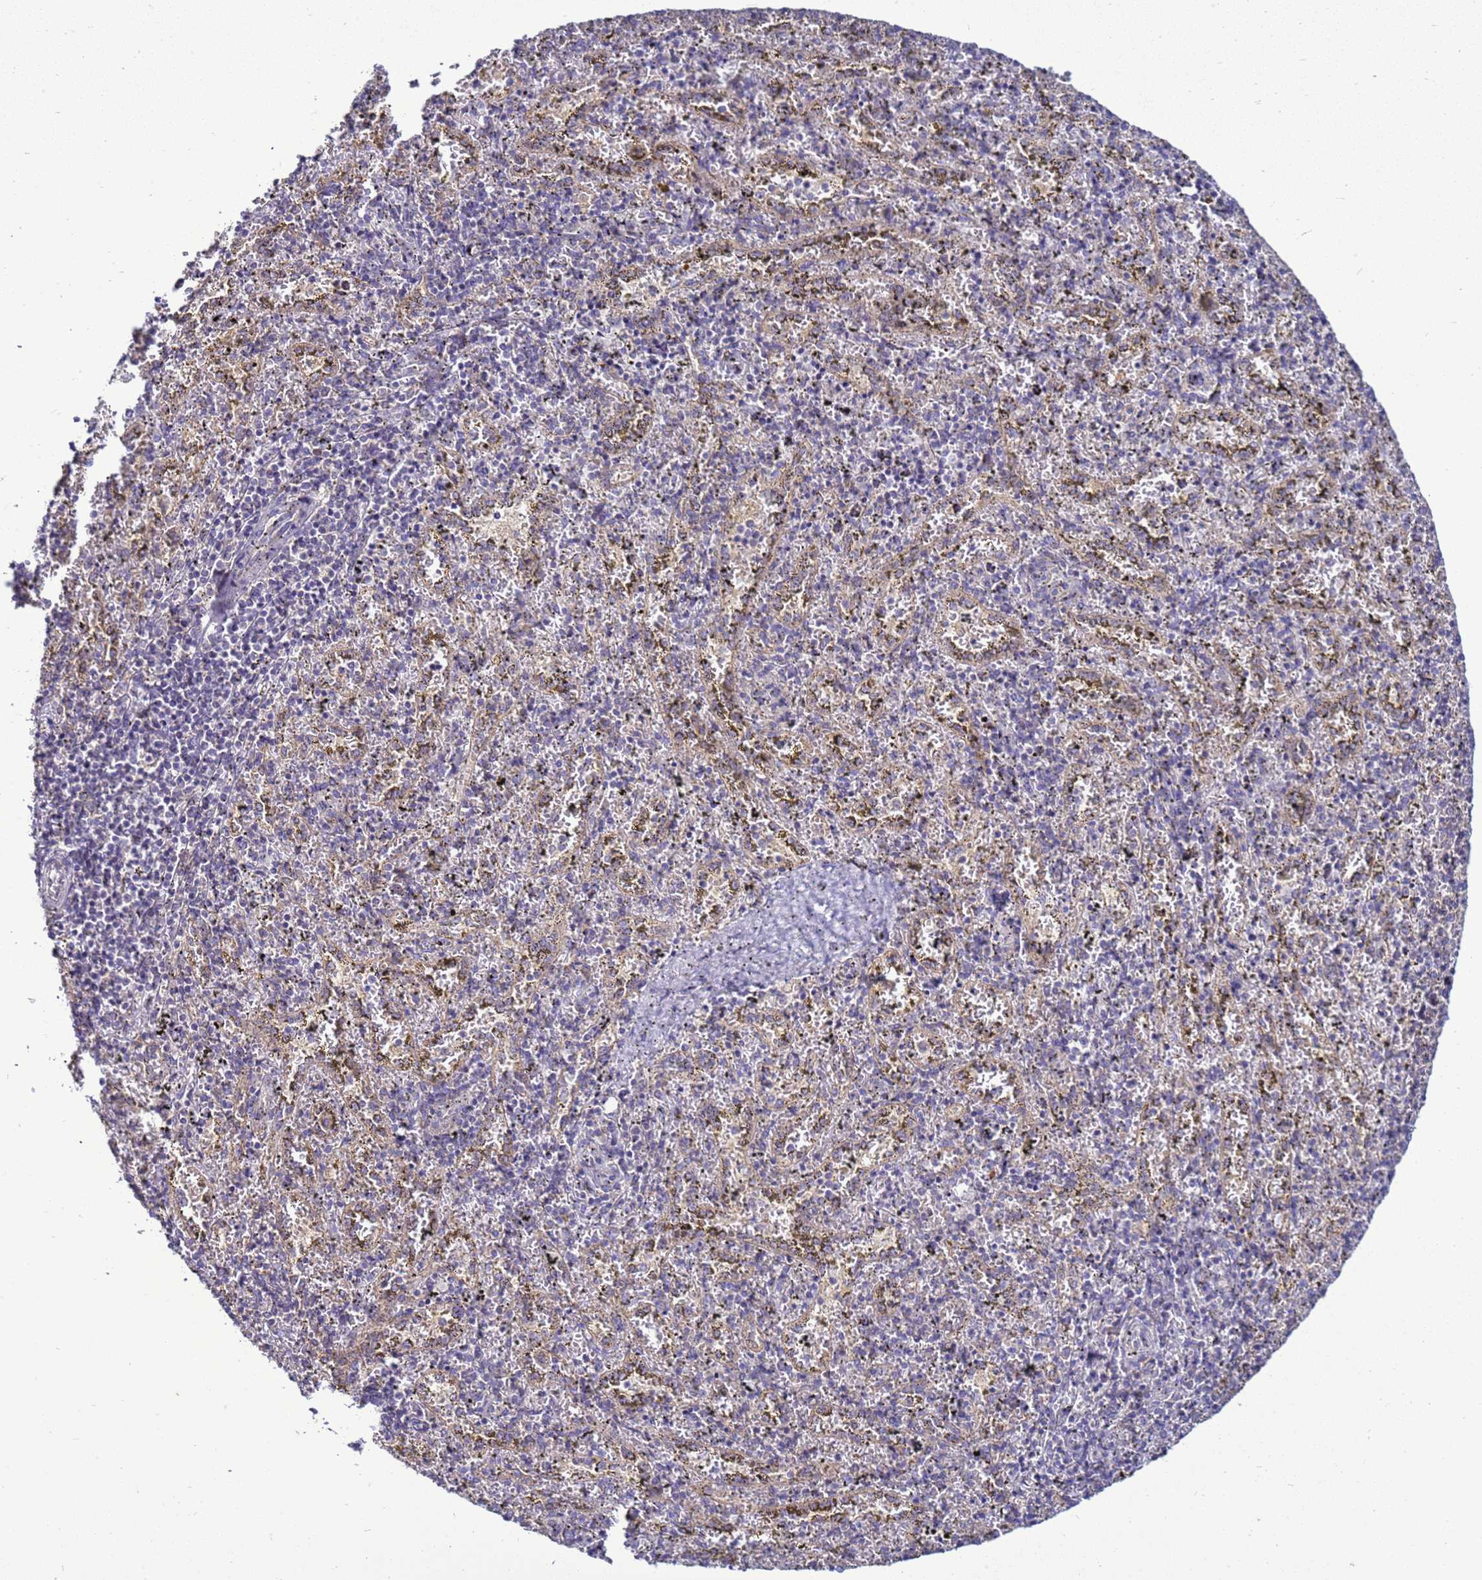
{"staining": {"intensity": "weak", "quantity": "<25%", "location": "cytoplasmic/membranous"}, "tissue": "spleen", "cell_type": "Cells in red pulp", "image_type": "normal", "snomed": [{"axis": "morphology", "description": "Normal tissue, NOS"}, {"axis": "topography", "description": "Spleen"}], "caption": "High magnification brightfield microscopy of unremarkable spleen stained with DAB (brown) and counterstained with hematoxylin (blue): cells in red pulp show no significant expression.", "gene": "MON1B", "patient": {"sex": "male", "age": 11}}